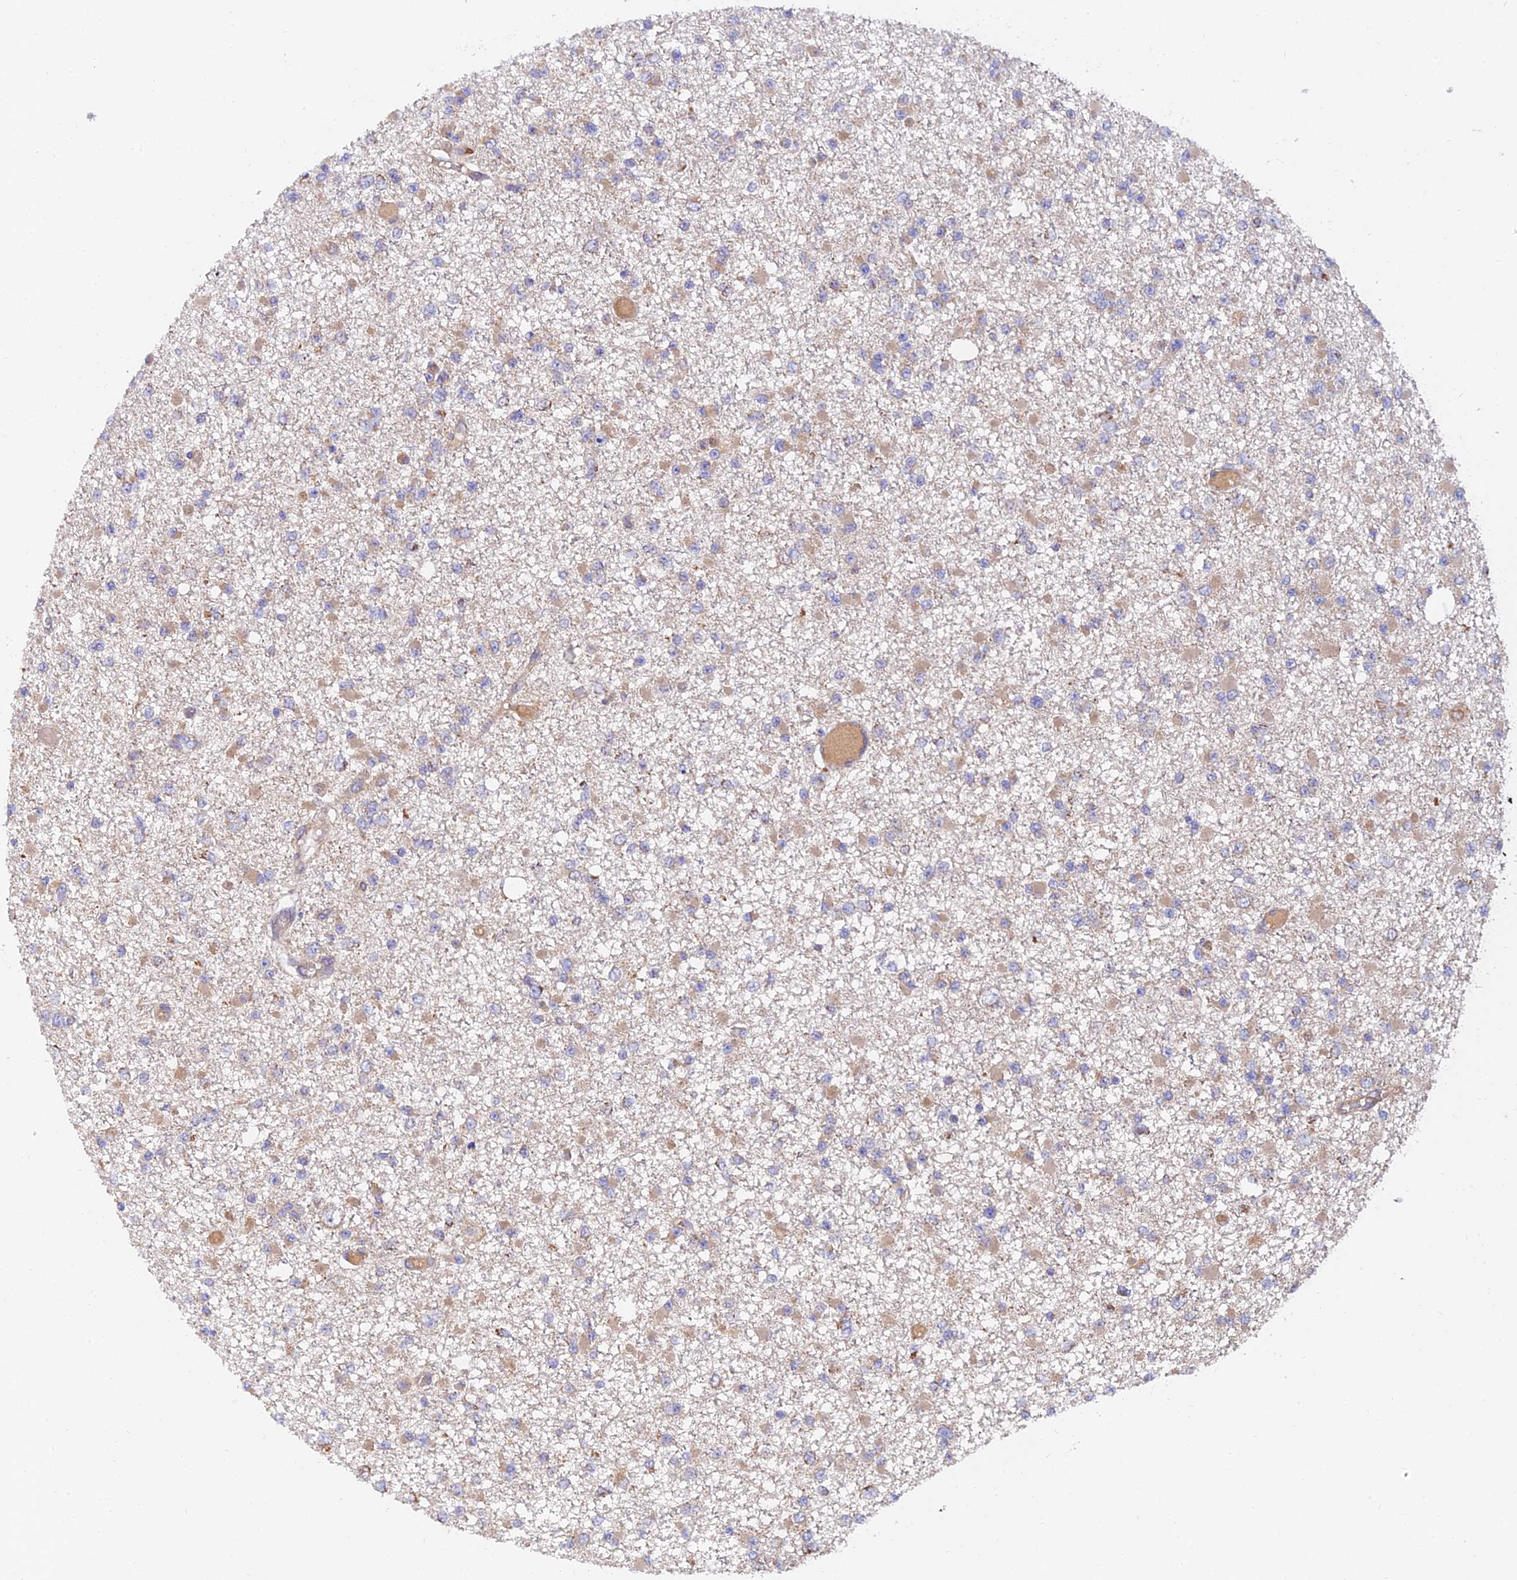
{"staining": {"intensity": "weak", "quantity": "25%-75%", "location": "cytoplasmic/membranous"}, "tissue": "glioma", "cell_type": "Tumor cells", "image_type": "cancer", "snomed": [{"axis": "morphology", "description": "Glioma, malignant, Low grade"}, {"axis": "topography", "description": "Brain"}], "caption": "Human malignant glioma (low-grade) stained with a protein marker demonstrates weak staining in tumor cells.", "gene": "PODNL1", "patient": {"sex": "female", "age": 22}}